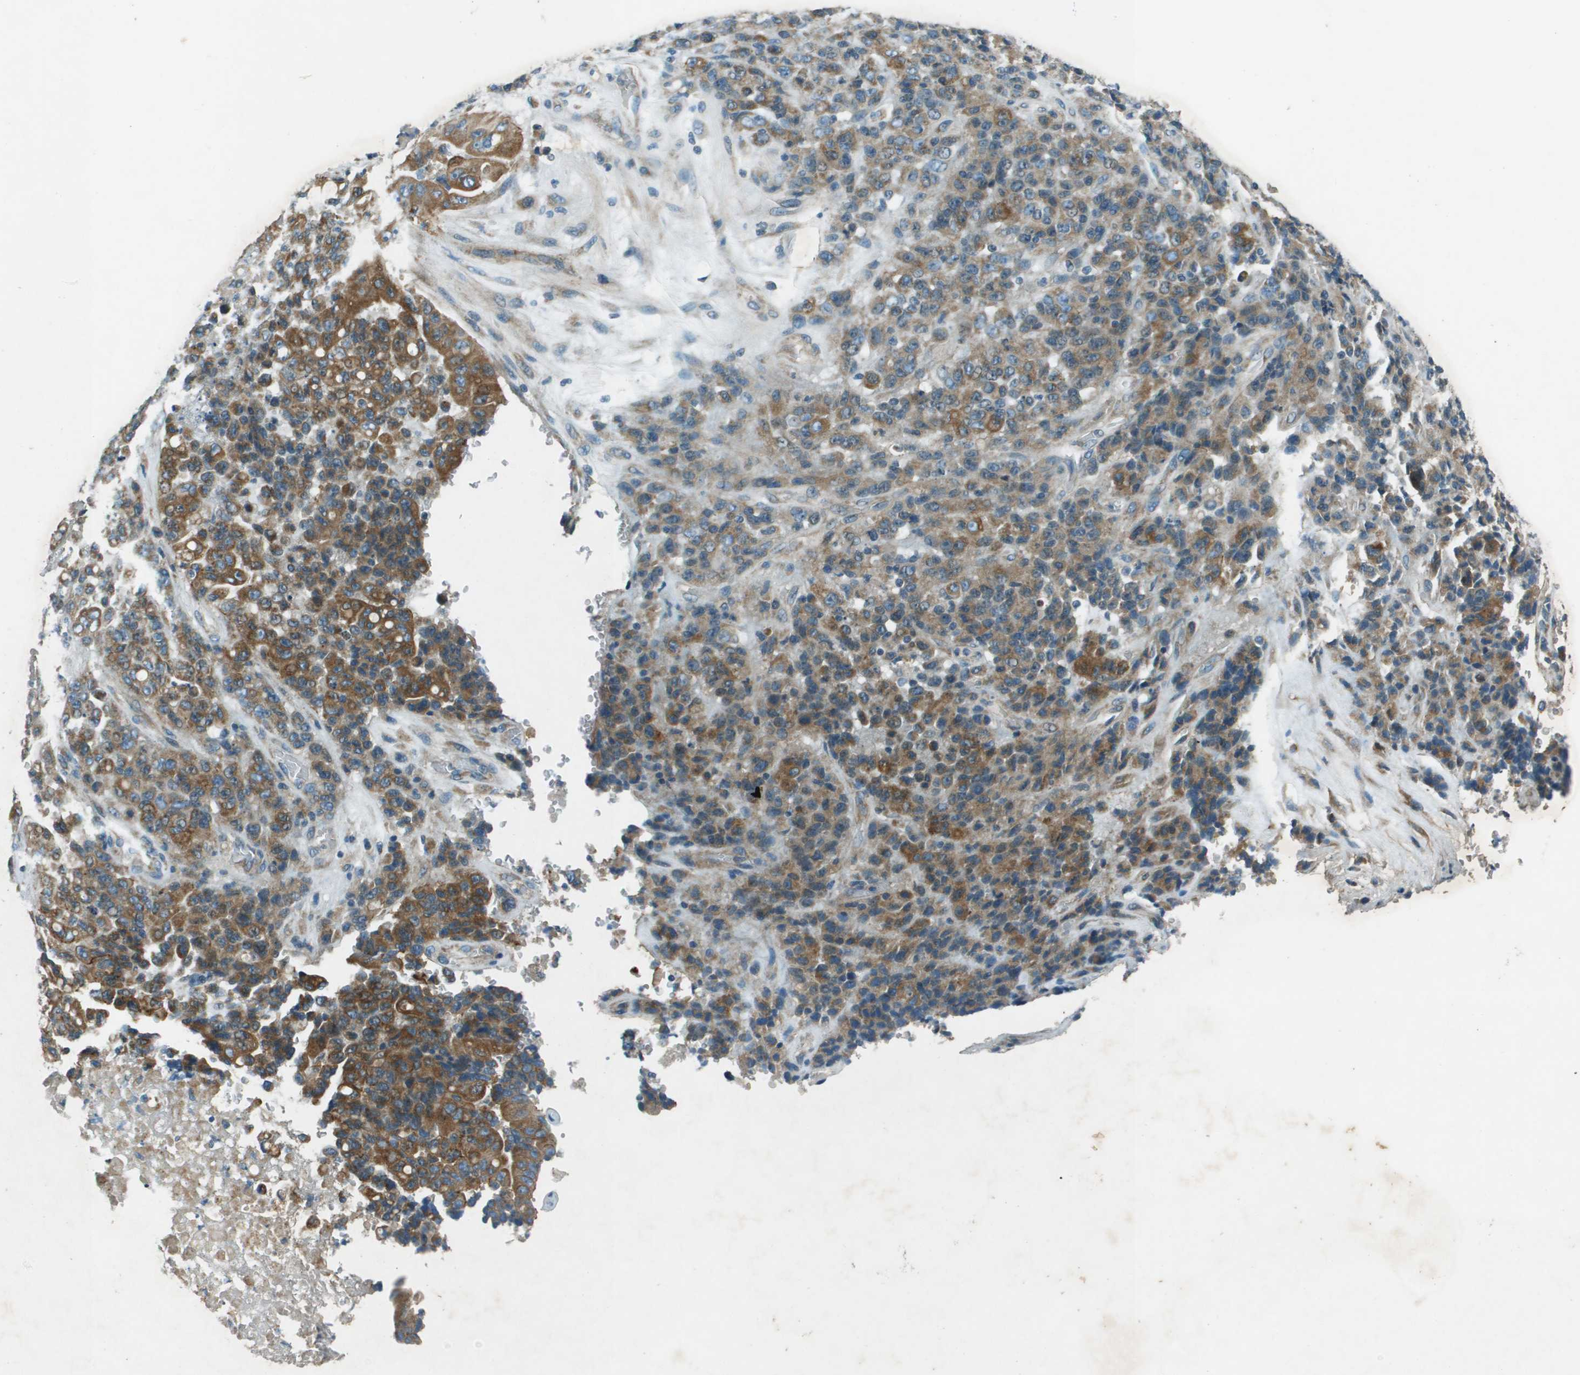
{"staining": {"intensity": "moderate", "quantity": ">75%", "location": "cytoplasmic/membranous"}, "tissue": "stomach cancer", "cell_type": "Tumor cells", "image_type": "cancer", "snomed": [{"axis": "morphology", "description": "Adenocarcinoma, NOS"}, {"axis": "topography", "description": "Stomach"}], "caption": "Protein expression analysis of stomach cancer shows moderate cytoplasmic/membranous positivity in approximately >75% of tumor cells.", "gene": "MIGA1", "patient": {"sex": "female", "age": 73}}